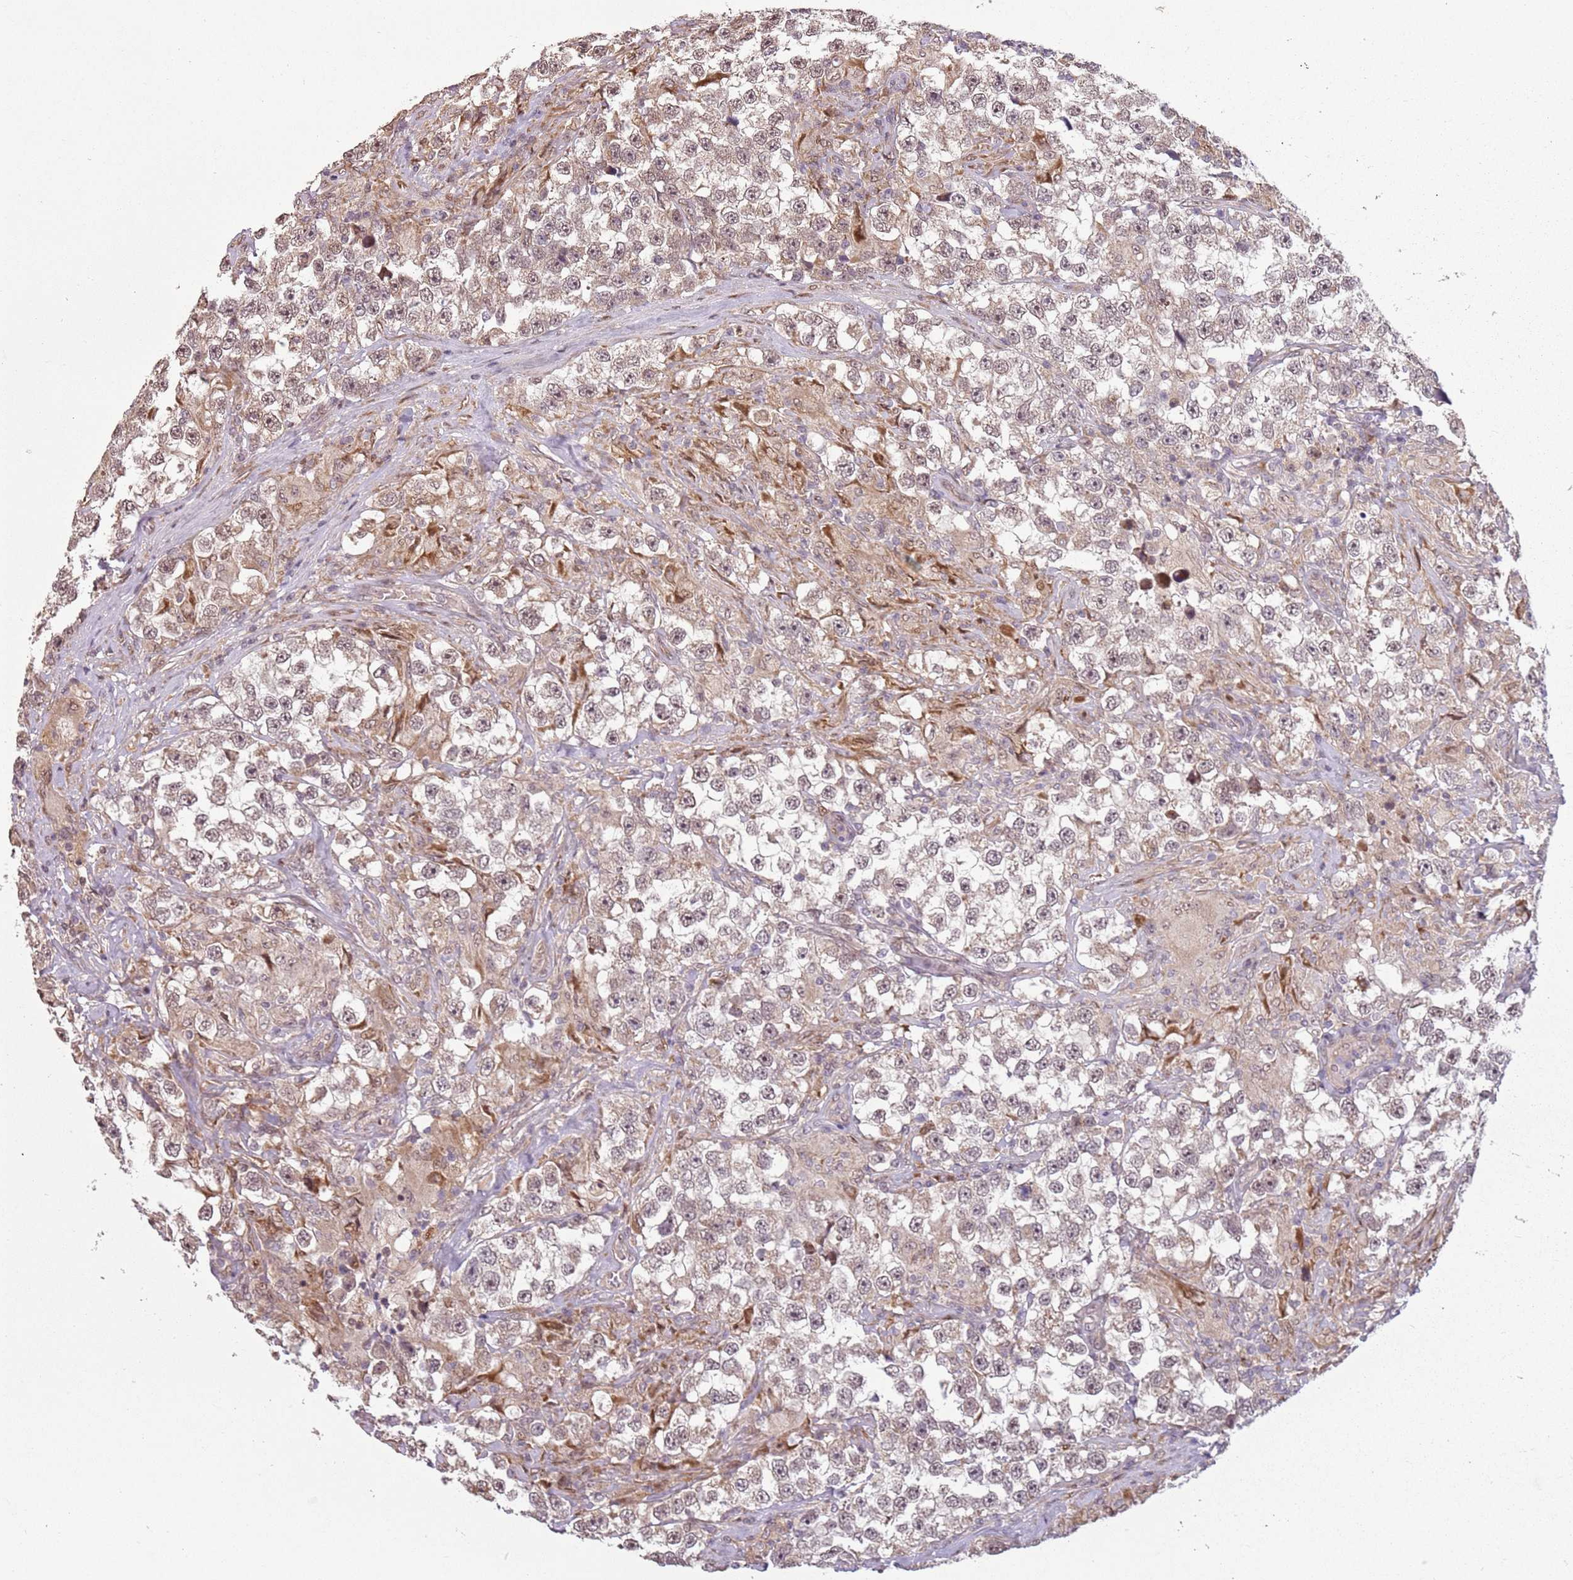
{"staining": {"intensity": "weak", "quantity": ">75%", "location": "cytoplasmic/membranous,nuclear"}, "tissue": "testis cancer", "cell_type": "Tumor cells", "image_type": "cancer", "snomed": [{"axis": "morphology", "description": "Seminoma, NOS"}, {"axis": "topography", "description": "Testis"}], "caption": "The micrograph demonstrates a brown stain indicating the presence of a protein in the cytoplasmic/membranous and nuclear of tumor cells in testis seminoma.", "gene": "CHURC1", "patient": {"sex": "male", "age": 46}}